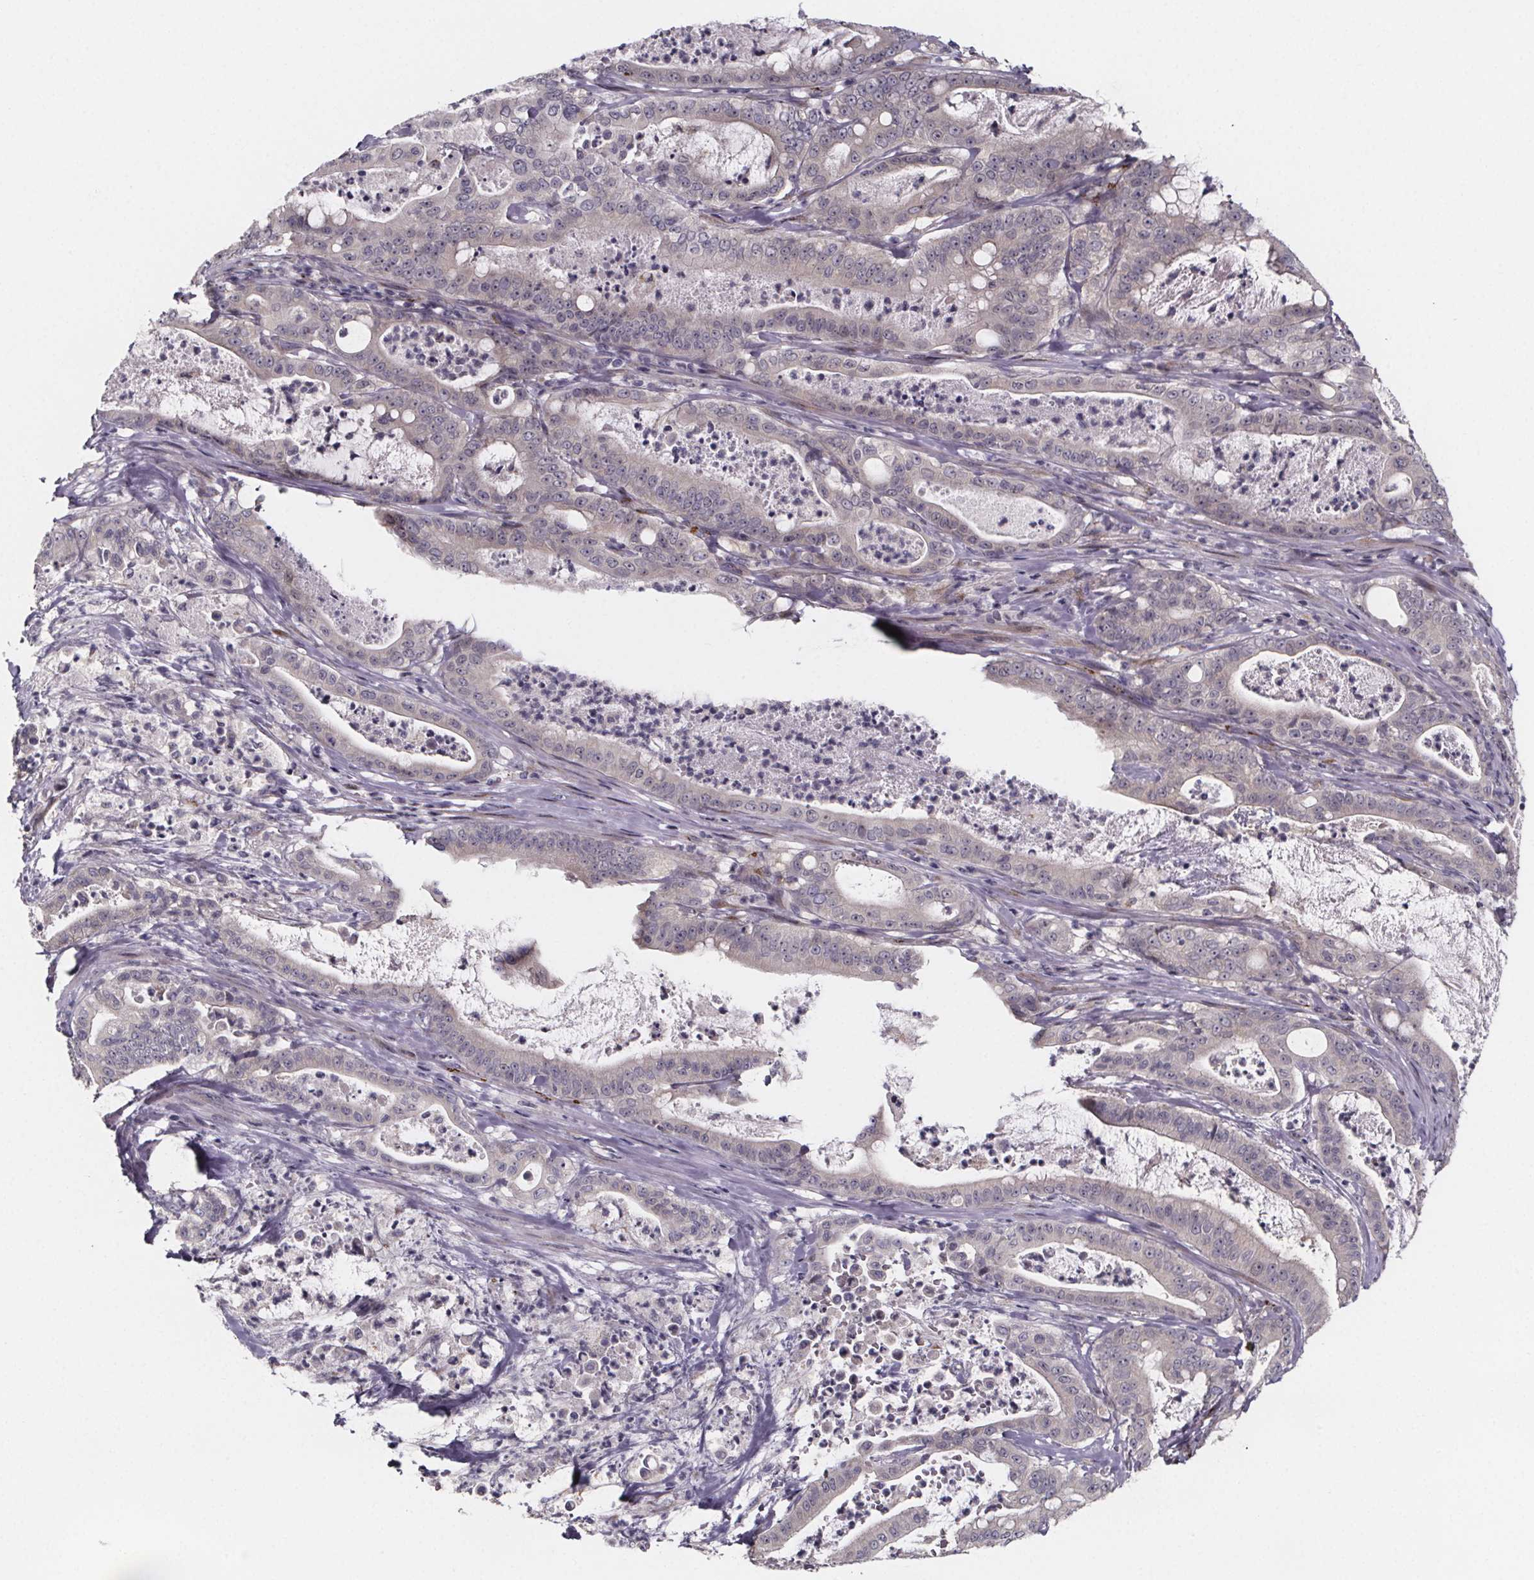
{"staining": {"intensity": "negative", "quantity": "none", "location": "none"}, "tissue": "pancreatic cancer", "cell_type": "Tumor cells", "image_type": "cancer", "snomed": [{"axis": "morphology", "description": "Adenocarcinoma, NOS"}, {"axis": "topography", "description": "Pancreas"}], "caption": "IHC of pancreatic adenocarcinoma reveals no staining in tumor cells.", "gene": "NDST1", "patient": {"sex": "male", "age": 71}}